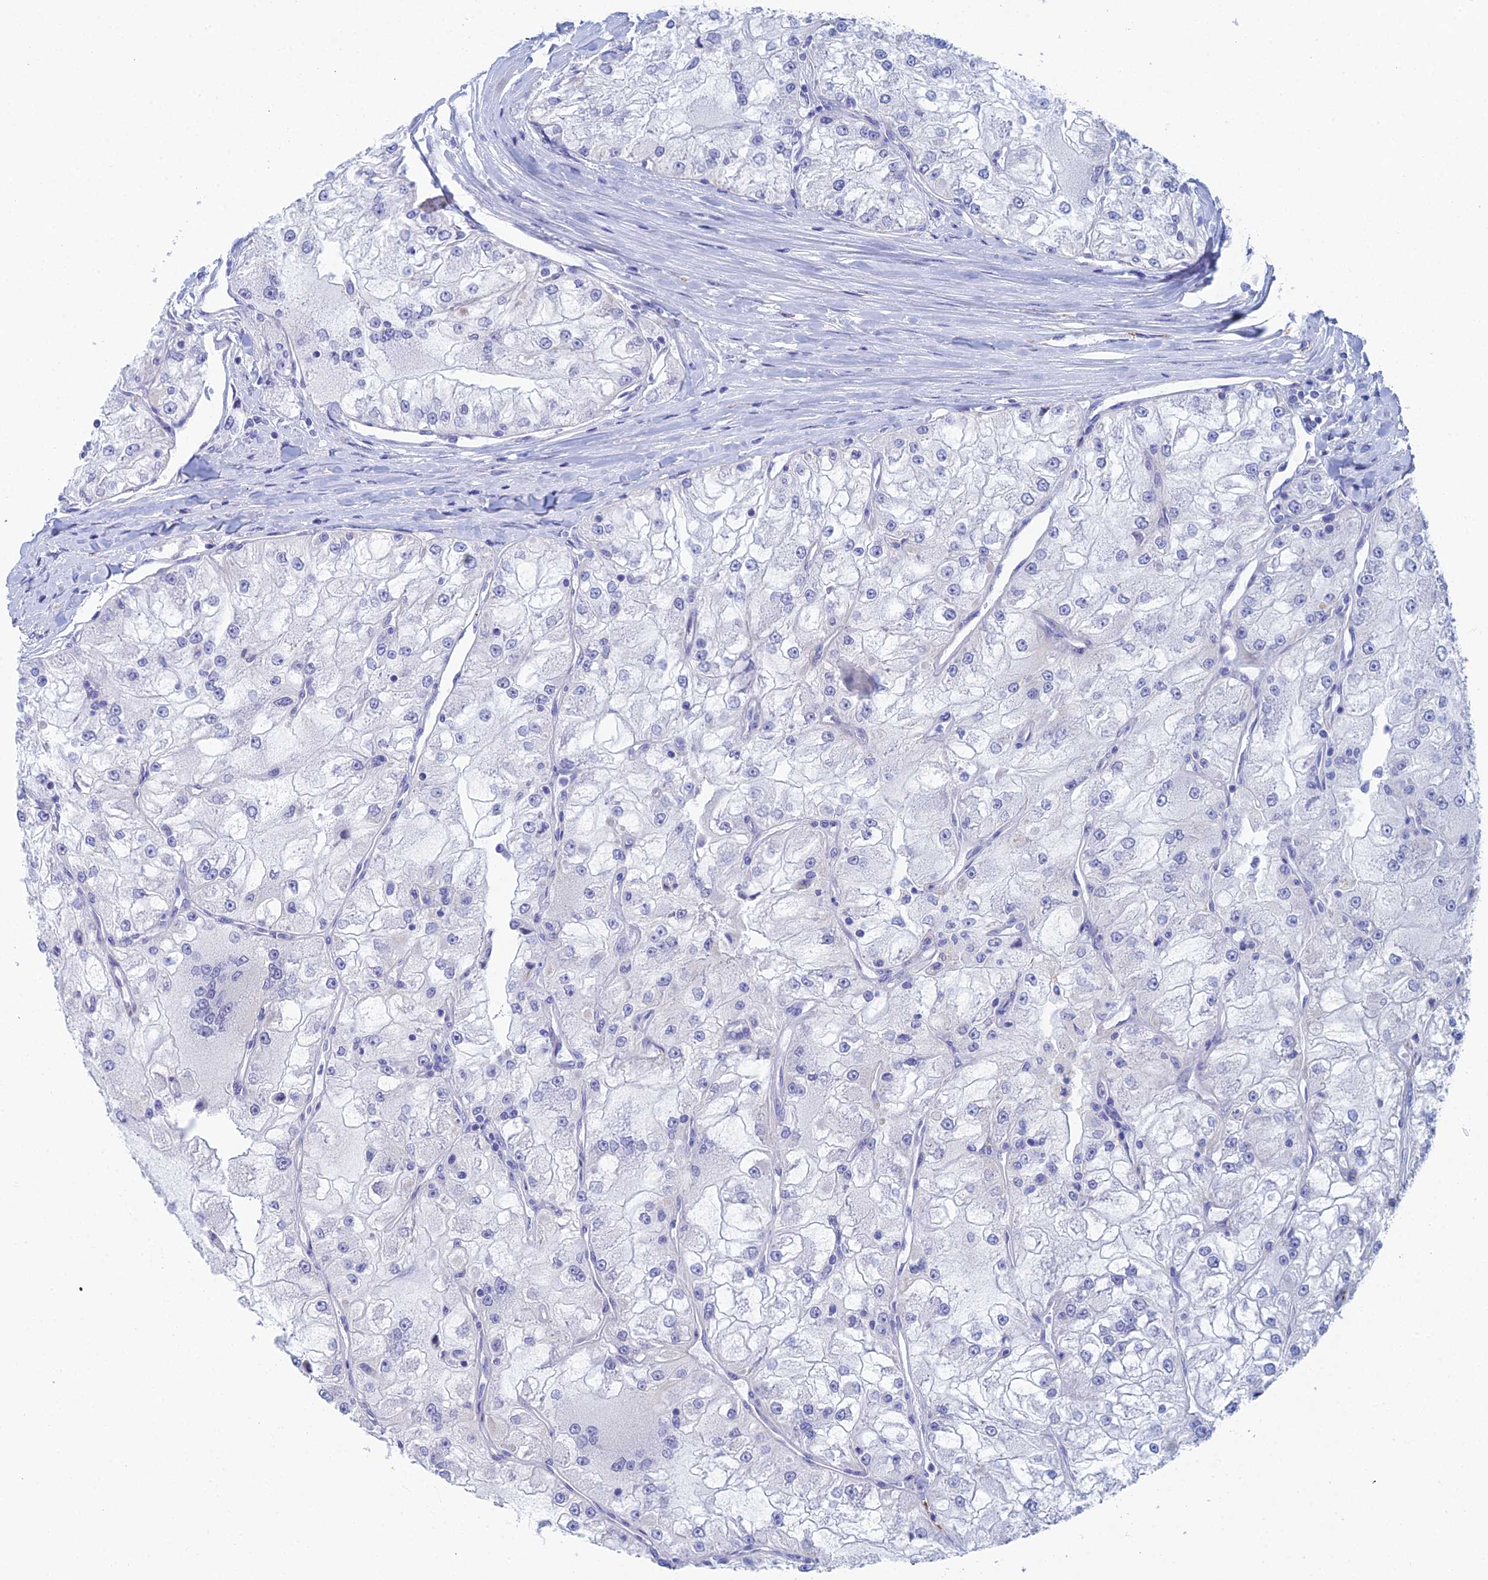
{"staining": {"intensity": "negative", "quantity": "none", "location": "none"}, "tissue": "renal cancer", "cell_type": "Tumor cells", "image_type": "cancer", "snomed": [{"axis": "morphology", "description": "Adenocarcinoma, NOS"}, {"axis": "topography", "description": "Kidney"}], "caption": "DAB (3,3'-diaminobenzidine) immunohistochemical staining of adenocarcinoma (renal) shows no significant expression in tumor cells.", "gene": "CFAP210", "patient": {"sex": "female", "age": 72}}